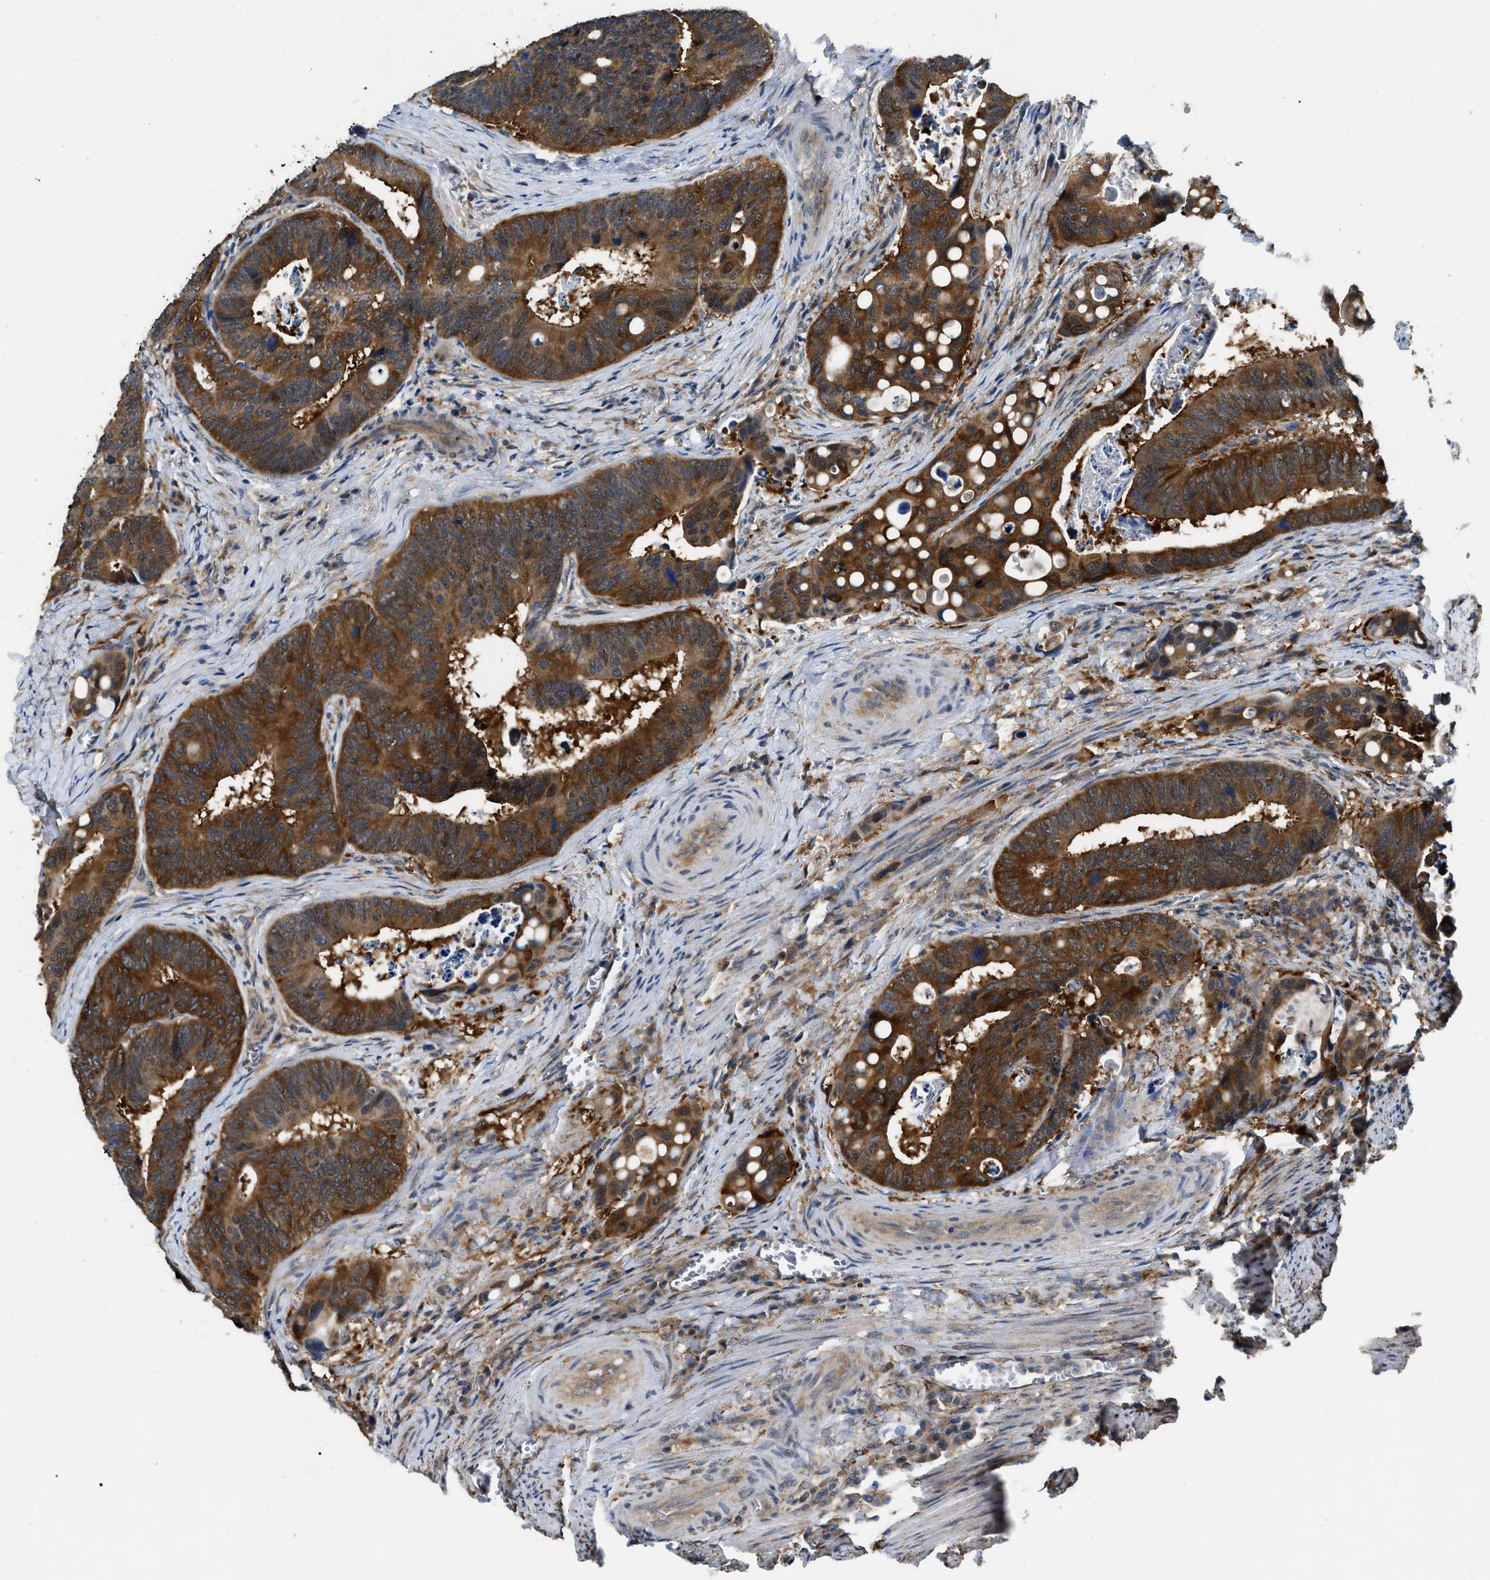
{"staining": {"intensity": "strong", "quantity": ">75%", "location": "cytoplasmic/membranous"}, "tissue": "colorectal cancer", "cell_type": "Tumor cells", "image_type": "cancer", "snomed": [{"axis": "morphology", "description": "Inflammation, NOS"}, {"axis": "morphology", "description": "Adenocarcinoma, NOS"}, {"axis": "topography", "description": "Colon"}], "caption": "Colorectal cancer was stained to show a protein in brown. There is high levels of strong cytoplasmic/membranous positivity in about >75% of tumor cells.", "gene": "GET4", "patient": {"sex": "male", "age": 72}}